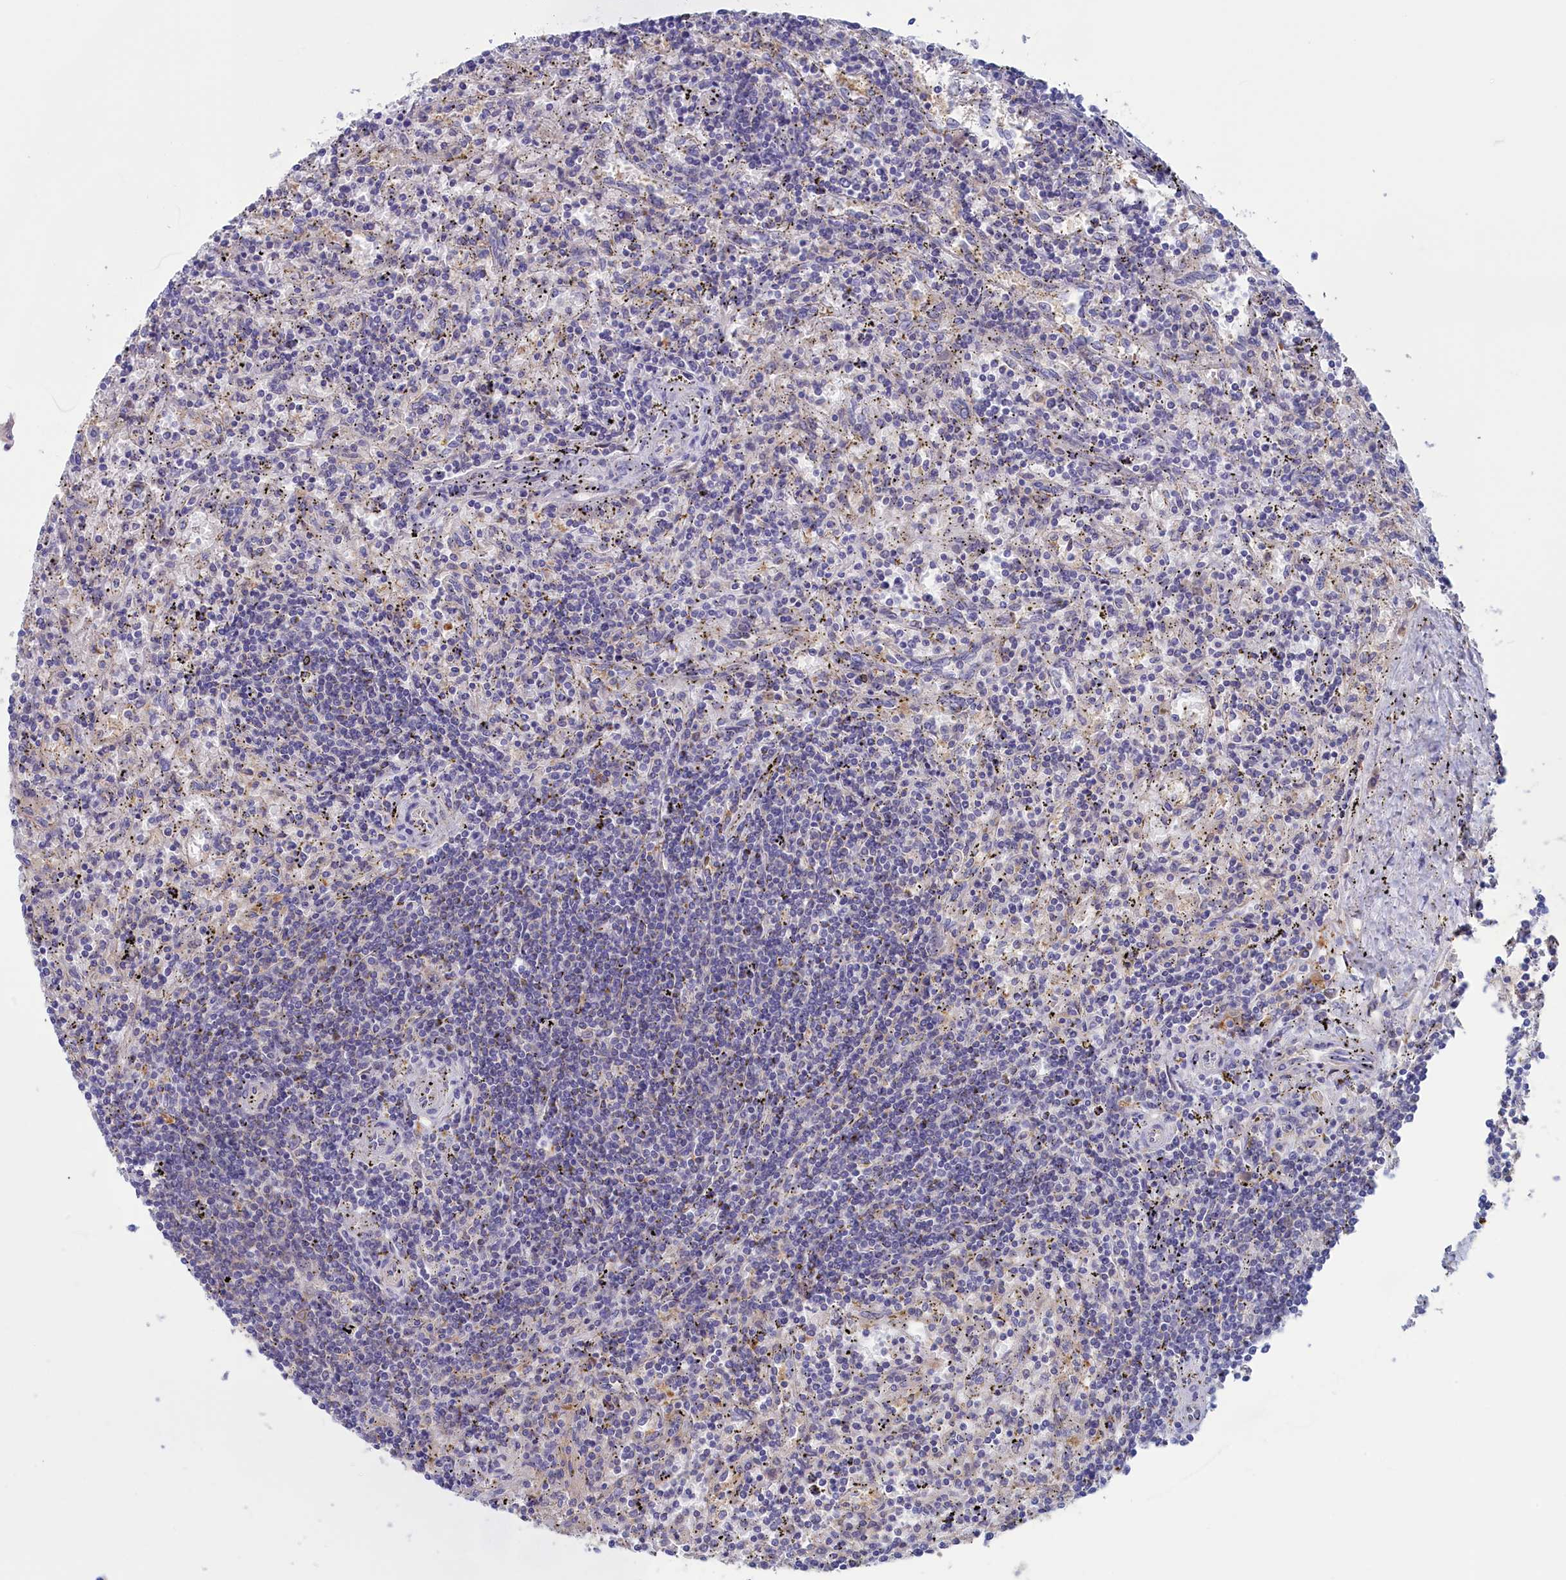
{"staining": {"intensity": "negative", "quantity": "none", "location": "none"}, "tissue": "lymphoma", "cell_type": "Tumor cells", "image_type": "cancer", "snomed": [{"axis": "morphology", "description": "Malignant lymphoma, non-Hodgkin's type, Low grade"}, {"axis": "topography", "description": "Spleen"}], "caption": "An immunohistochemistry photomicrograph of low-grade malignant lymphoma, non-Hodgkin's type is shown. There is no staining in tumor cells of low-grade malignant lymphoma, non-Hodgkin's type.", "gene": "SYNDIG1L", "patient": {"sex": "male", "age": 76}}